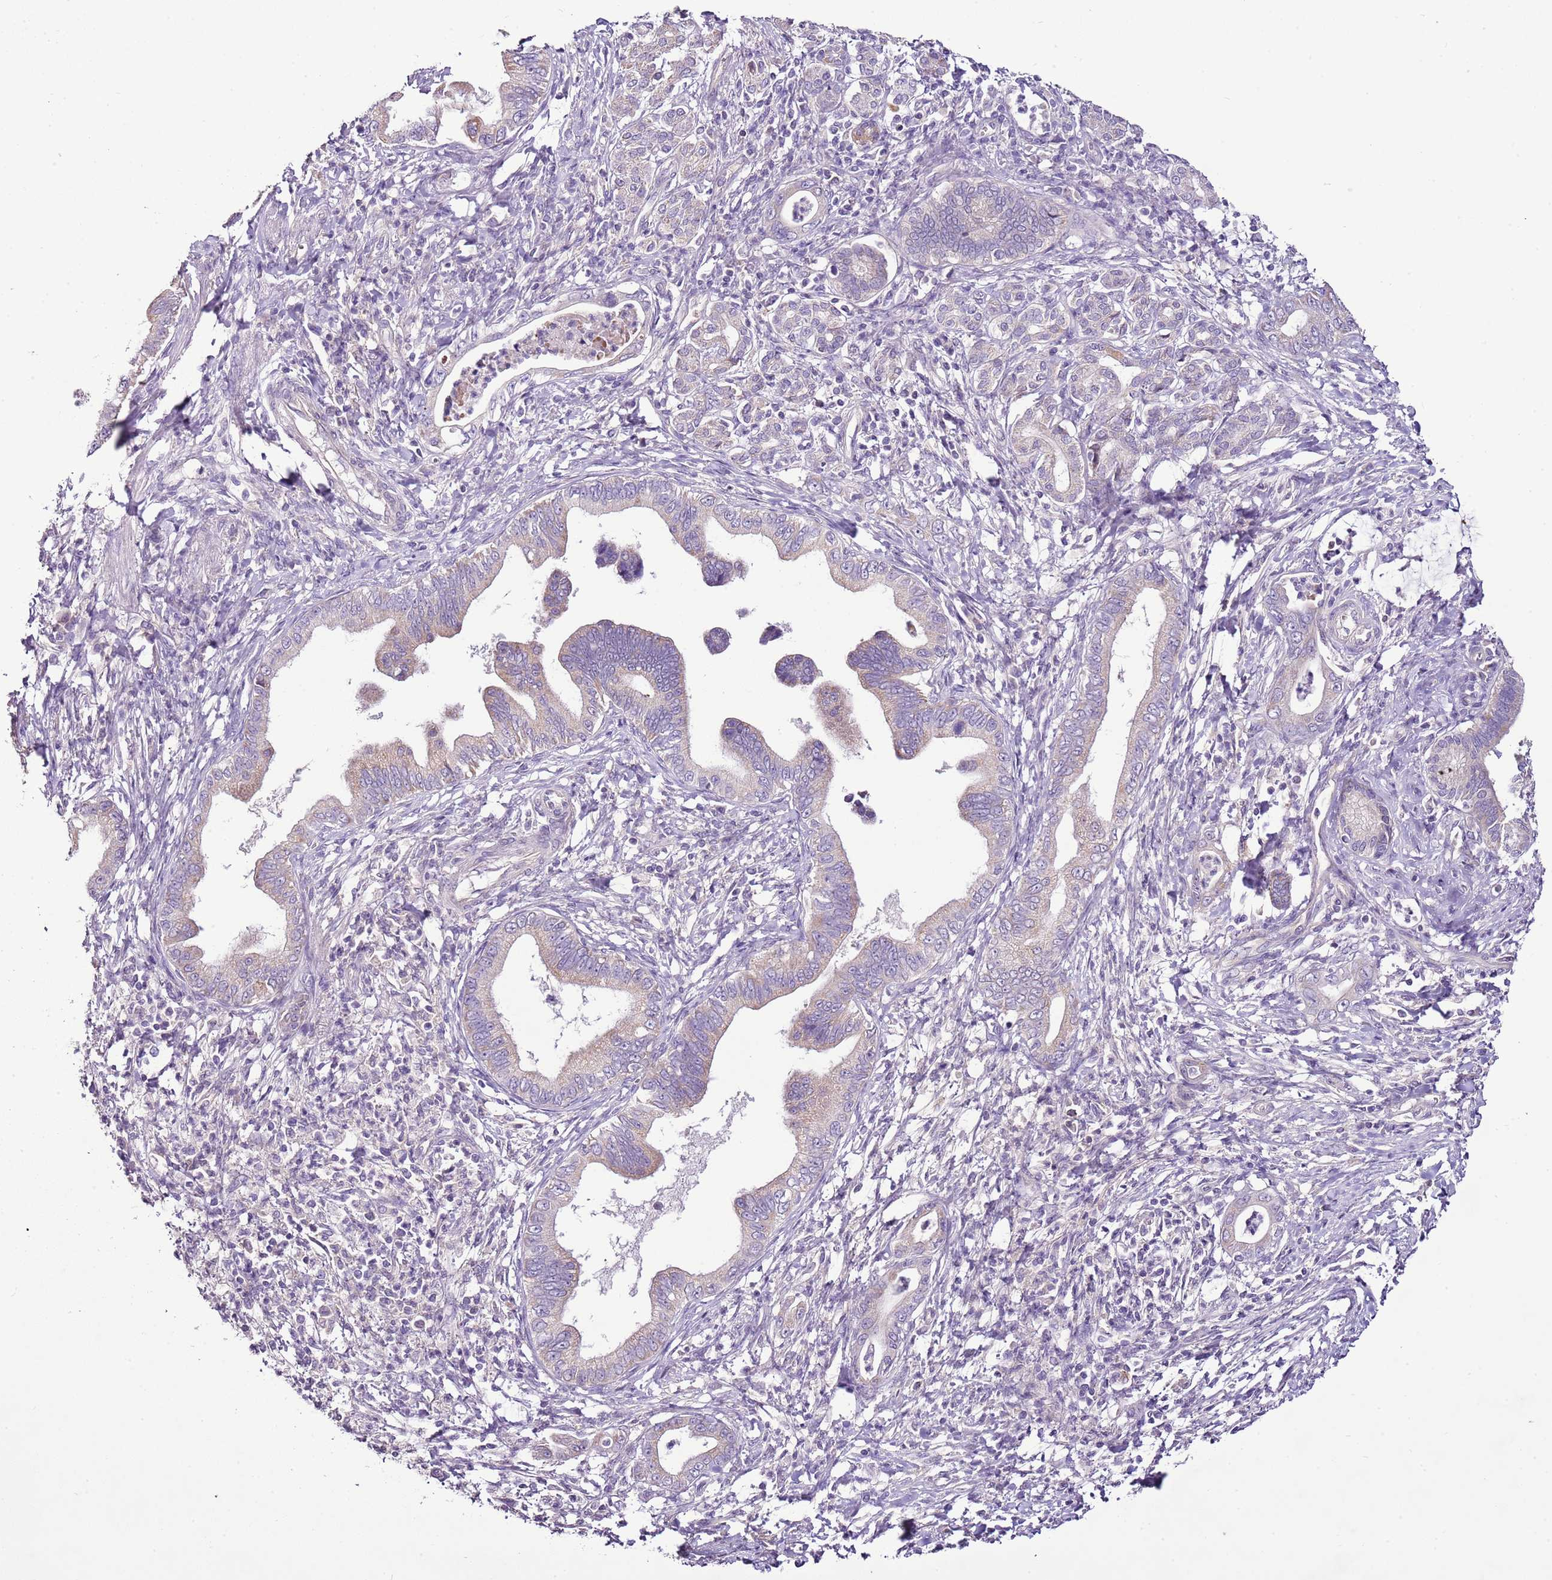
{"staining": {"intensity": "negative", "quantity": "none", "location": "none"}, "tissue": "pancreatic cancer", "cell_type": "Tumor cells", "image_type": "cancer", "snomed": [{"axis": "morphology", "description": "Normal tissue, NOS"}, {"axis": "morphology", "description": "Adenocarcinoma, NOS"}, {"axis": "topography", "description": "Pancreas"}], "caption": "DAB immunohistochemical staining of human pancreatic adenocarcinoma demonstrates no significant staining in tumor cells. (DAB IHC visualized using brightfield microscopy, high magnification).", "gene": "CMKLR1", "patient": {"sex": "female", "age": 55}}